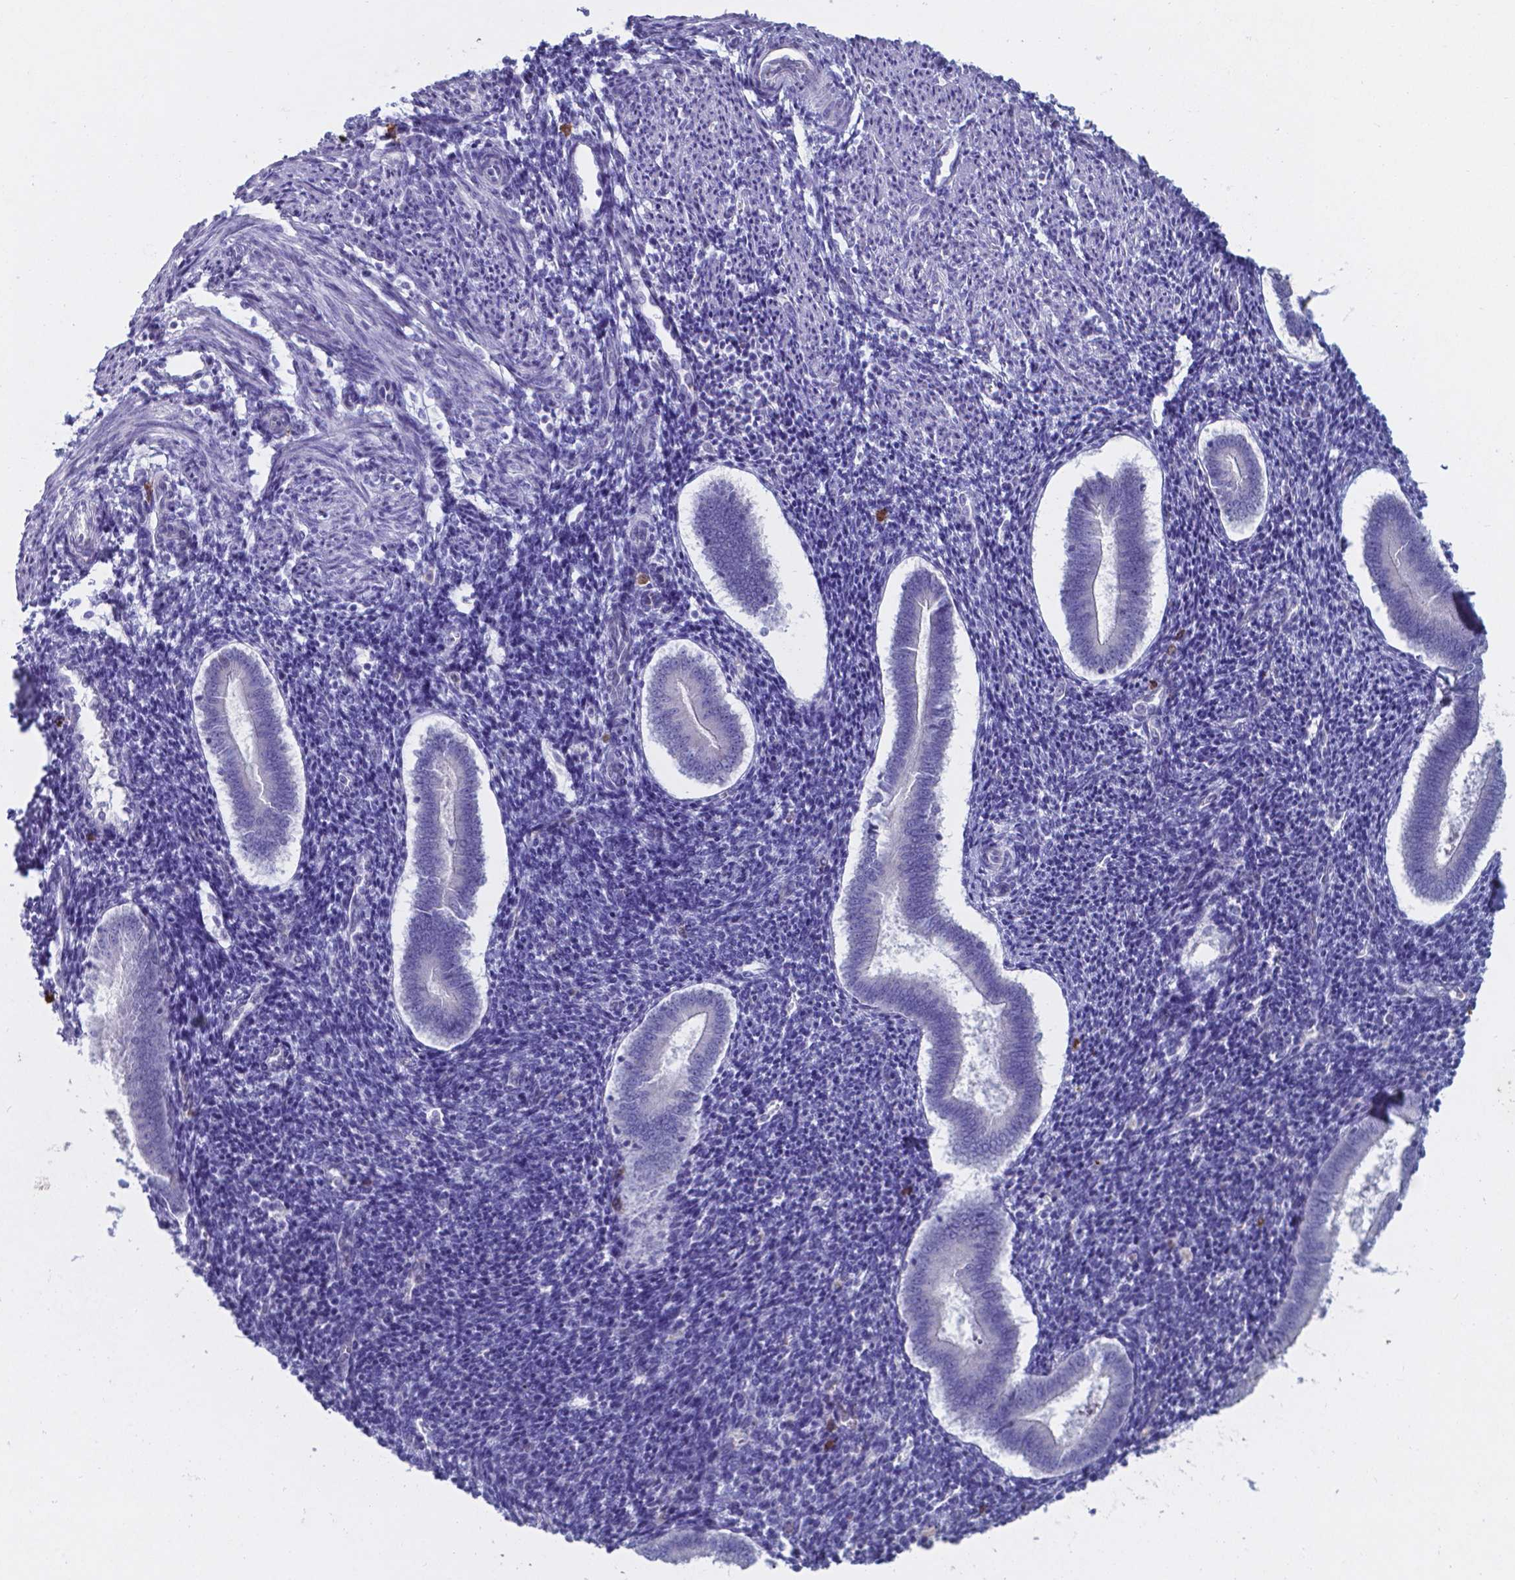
{"staining": {"intensity": "negative", "quantity": "none", "location": "none"}, "tissue": "endometrium", "cell_type": "Cells in endometrial stroma", "image_type": "normal", "snomed": [{"axis": "morphology", "description": "Normal tissue, NOS"}, {"axis": "topography", "description": "Endometrium"}], "caption": "Immunohistochemistry (IHC) image of unremarkable endometrium: human endometrium stained with DAB (3,3'-diaminobenzidine) exhibits no significant protein staining in cells in endometrial stroma.", "gene": "UBE2J1", "patient": {"sex": "female", "age": 25}}